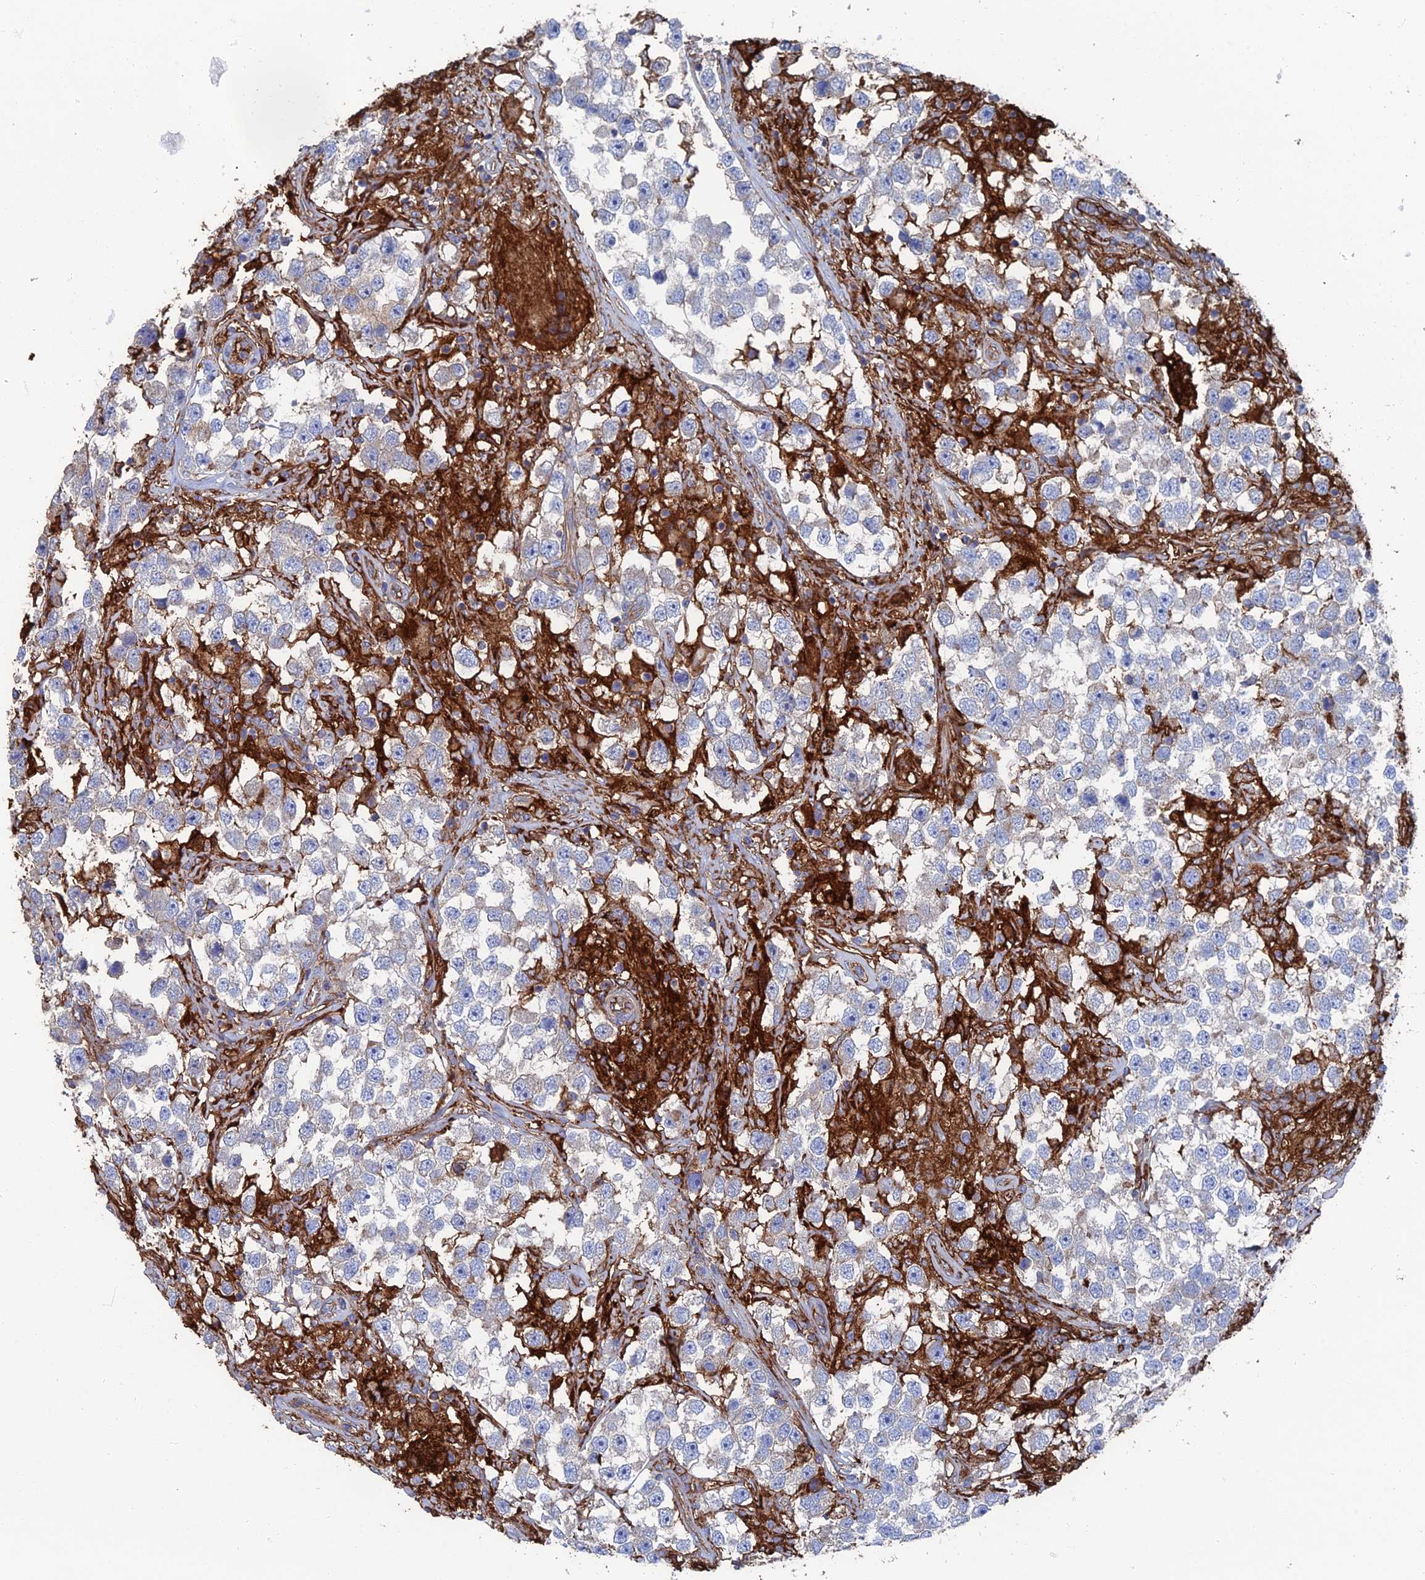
{"staining": {"intensity": "negative", "quantity": "none", "location": "none"}, "tissue": "testis cancer", "cell_type": "Tumor cells", "image_type": "cancer", "snomed": [{"axis": "morphology", "description": "Seminoma, NOS"}, {"axis": "topography", "description": "Testis"}], "caption": "This is an immunohistochemistry micrograph of testis cancer. There is no positivity in tumor cells.", "gene": "SNX11", "patient": {"sex": "male", "age": 46}}